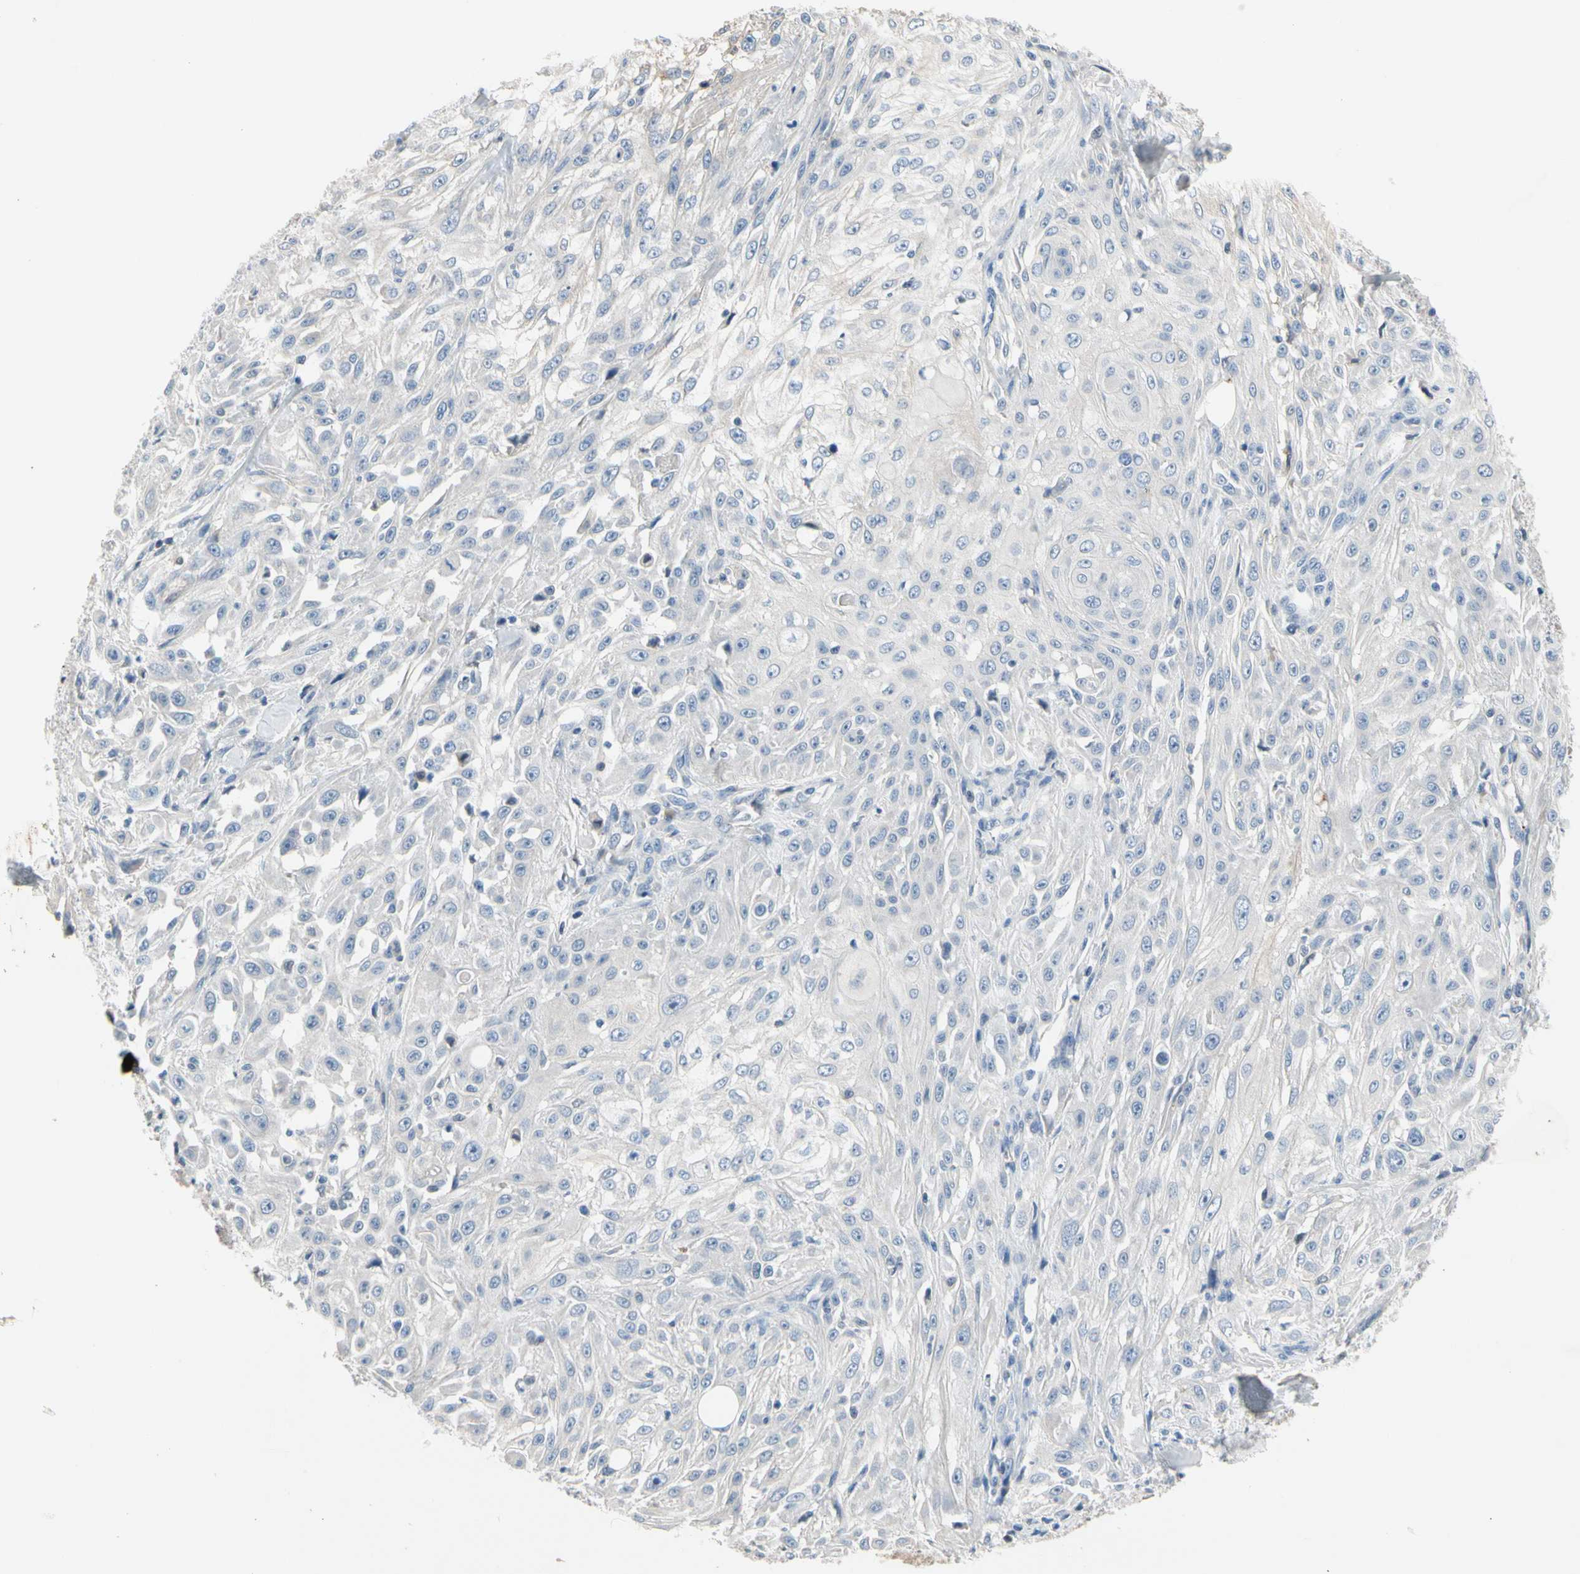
{"staining": {"intensity": "negative", "quantity": "none", "location": "none"}, "tissue": "skin cancer", "cell_type": "Tumor cells", "image_type": "cancer", "snomed": [{"axis": "morphology", "description": "Squamous cell carcinoma, NOS"}, {"axis": "topography", "description": "Skin"}], "caption": "There is no significant positivity in tumor cells of squamous cell carcinoma (skin).", "gene": "ECRG4", "patient": {"sex": "male", "age": 75}}